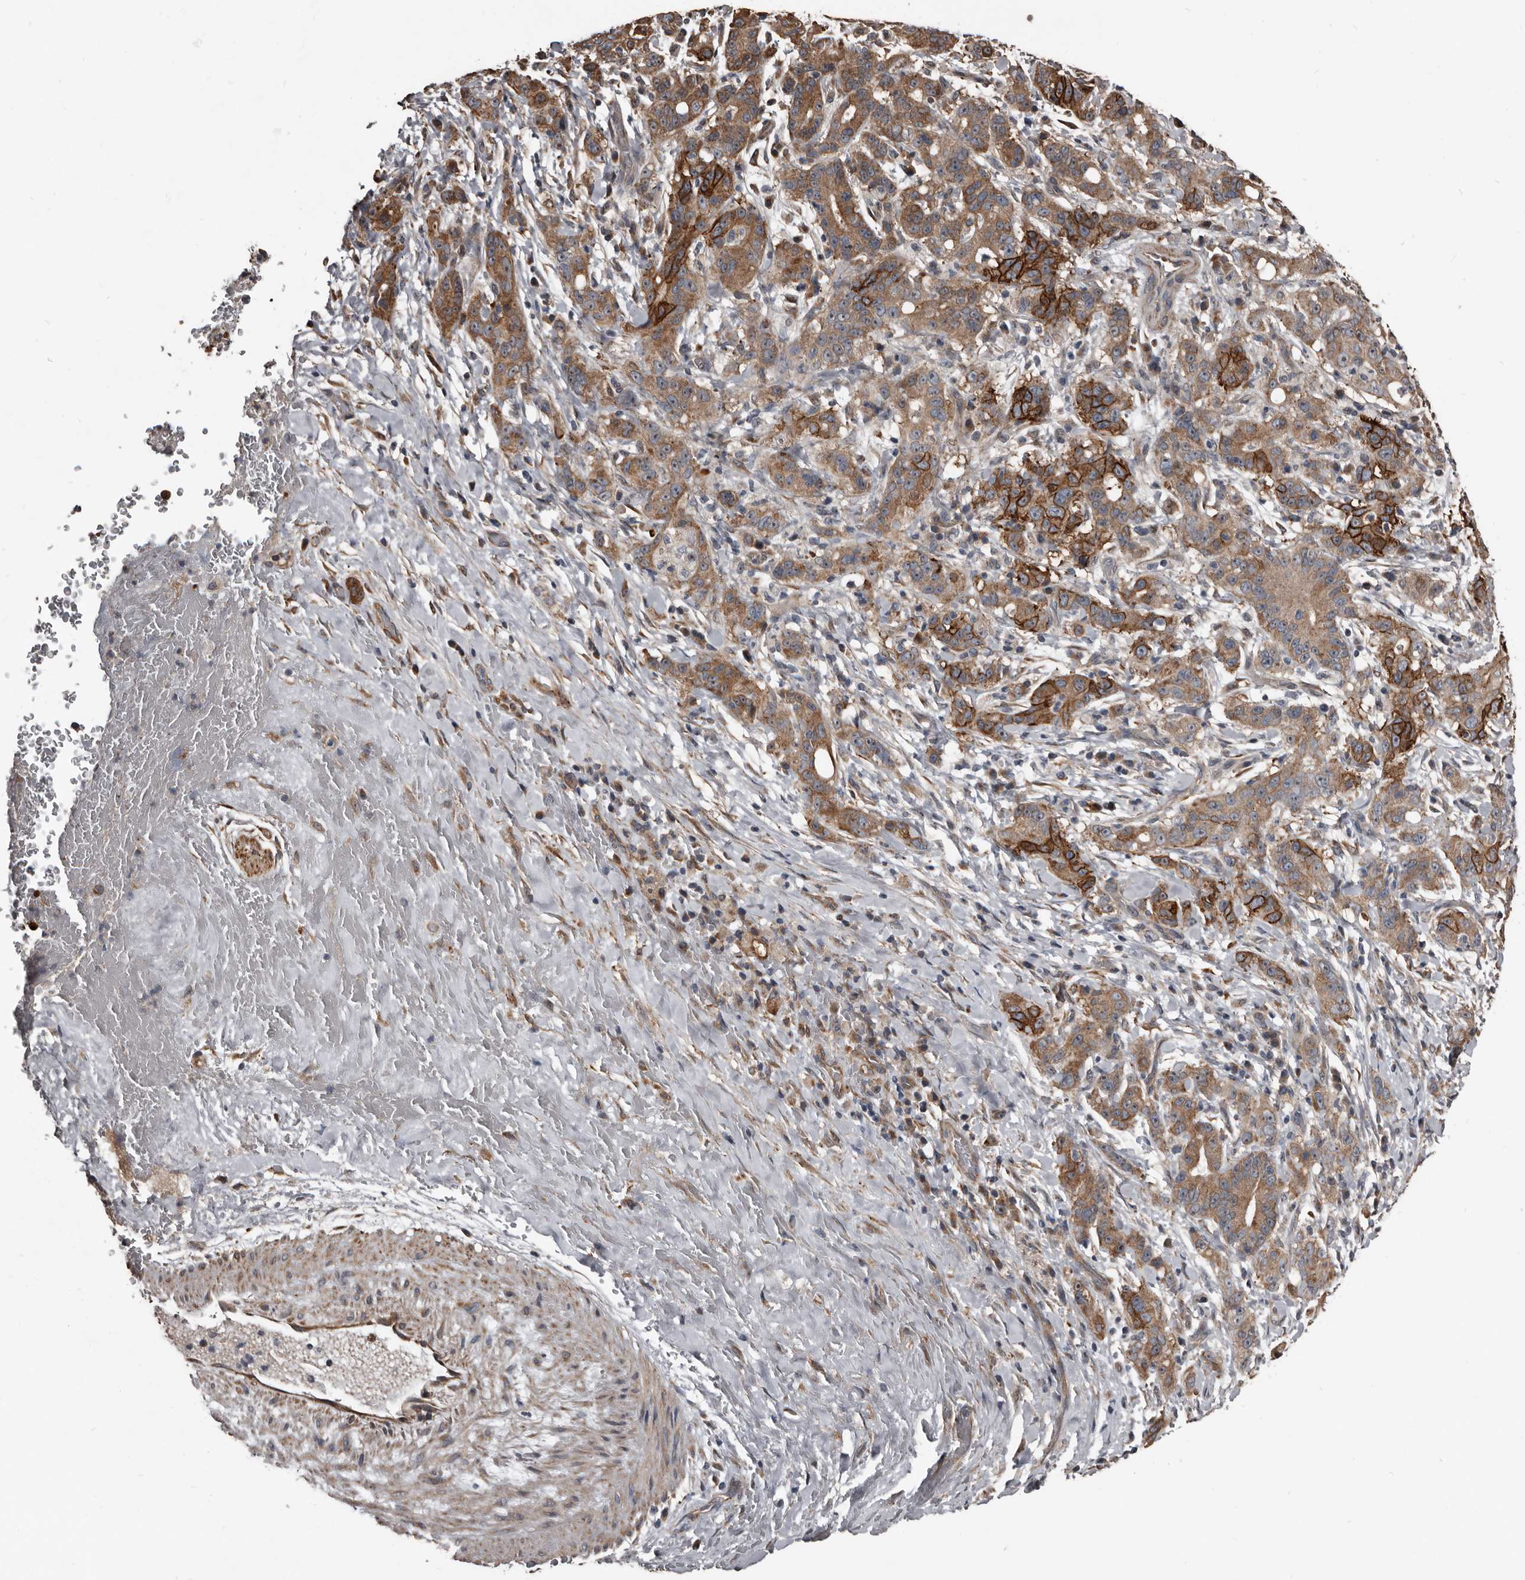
{"staining": {"intensity": "moderate", "quantity": ">75%", "location": "cytoplasmic/membranous"}, "tissue": "liver cancer", "cell_type": "Tumor cells", "image_type": "cancer", "snomed": [{"axis": "morphology", "description": "Cholangiocarcinoma"}, {"axis": "topography", "description": "Liver"}], "caption": "This is a photomicrograph of immunohistochemistry staining of liver cancer (cholangiocarcinoma), which shows moderate expression in the cytoplasmic/membranous of tumor cells.", "gene": "DHPS", "patient": {"sex": "female", "age": 38}}